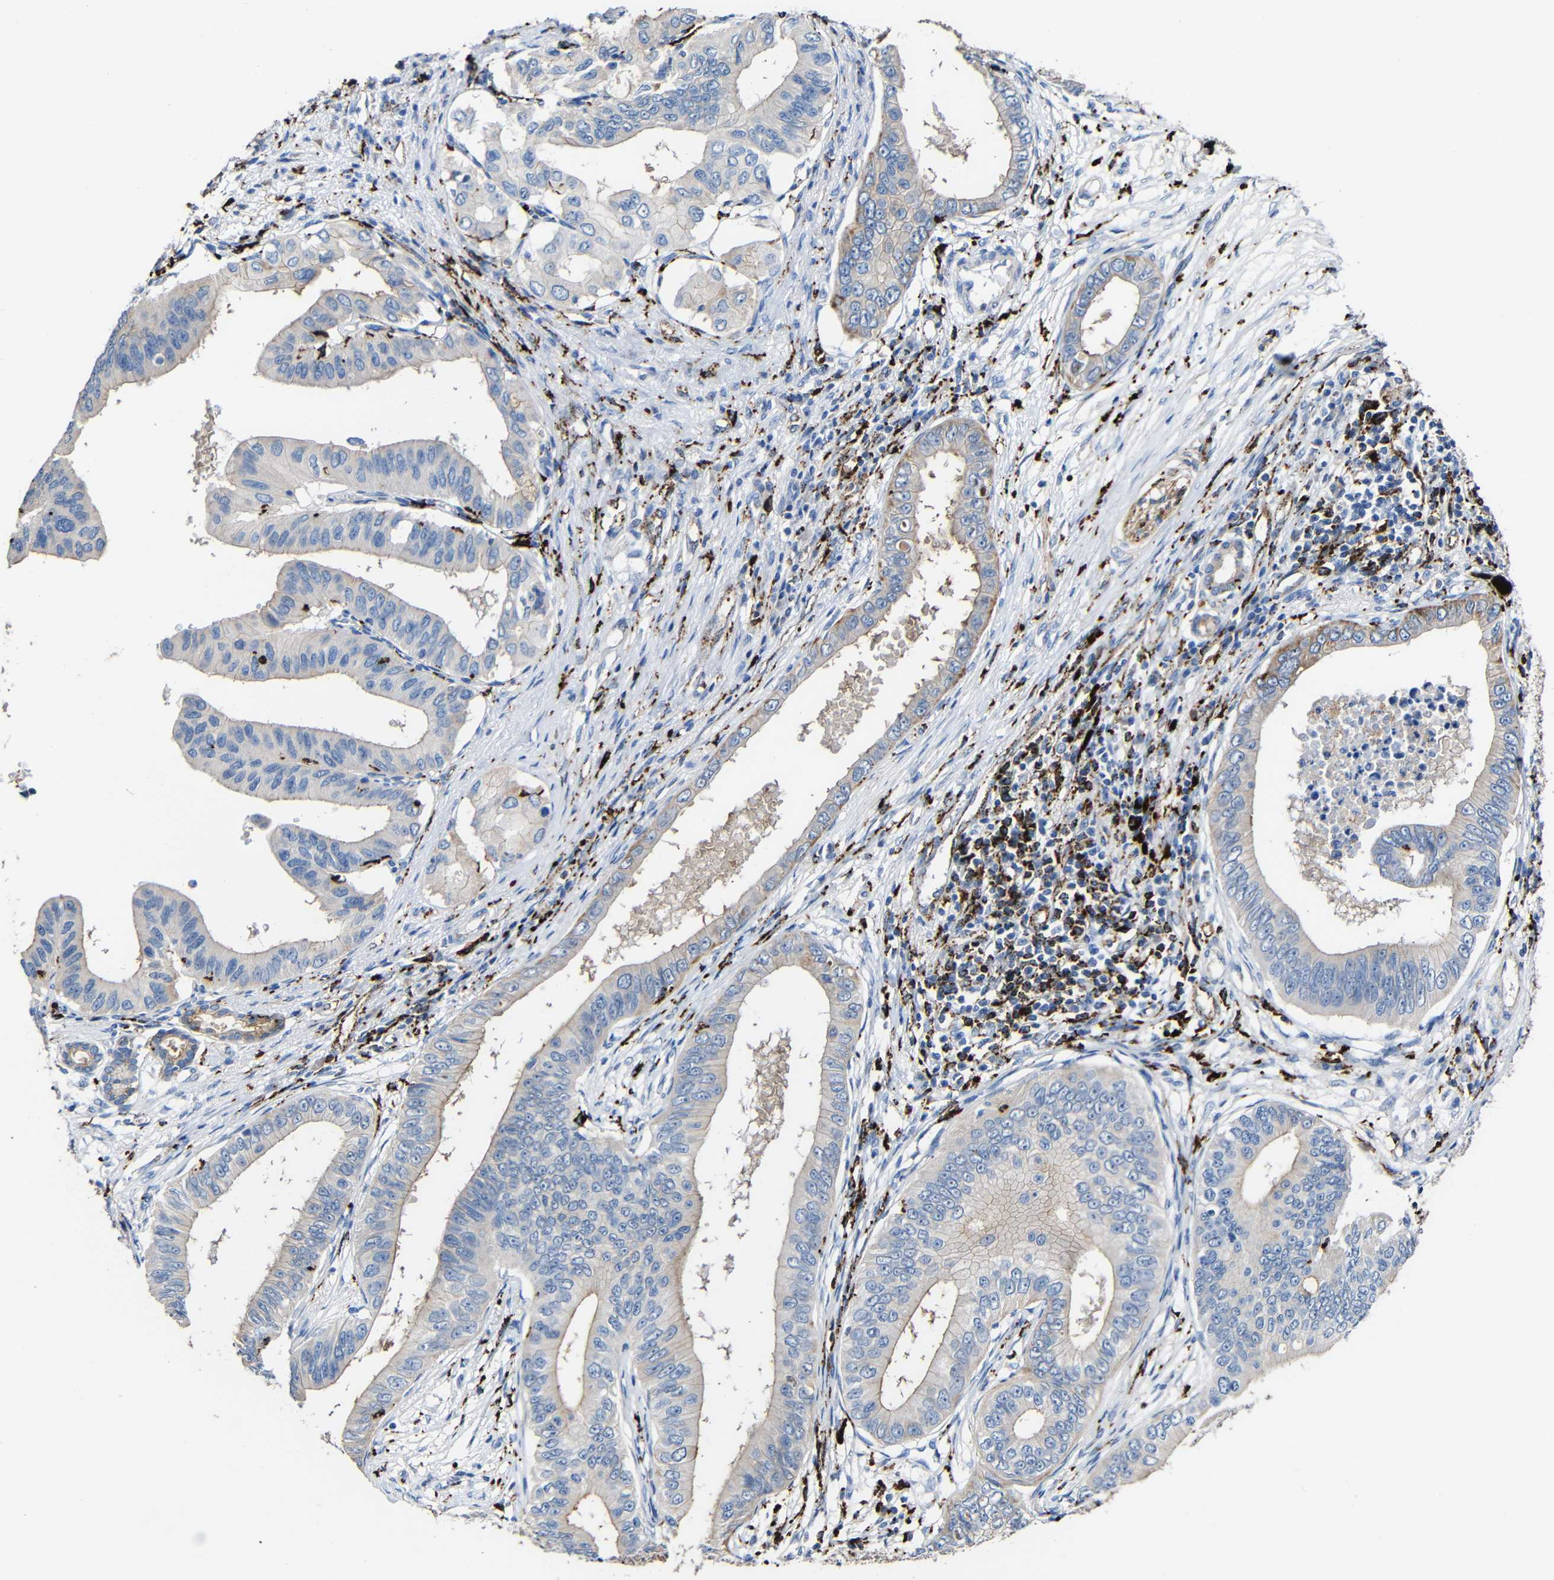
{"staining": {"intensity": "weak", "quantity": ">75%", "location": "cytoplasmic/membranous"}, "tissue": "pancreatic cancer", "cell_type": "Tumor cells", "image_type": "cancer", "snomed": [{"axis": "morphology", "description": "Adenocarcinoma, NOS"}, {"axis": "topography", "description": "Pancreas"}], "caption": "This is a photomicrograph of immunohistochemistry (IHC) staining of pancreatic cancer (adenocarcinoma), which shows weak expression in the cytoplasmic/membranous of tumor cells.", "gene": "HLA-DMA", "patient": {"sex": "male", "age": 77}}